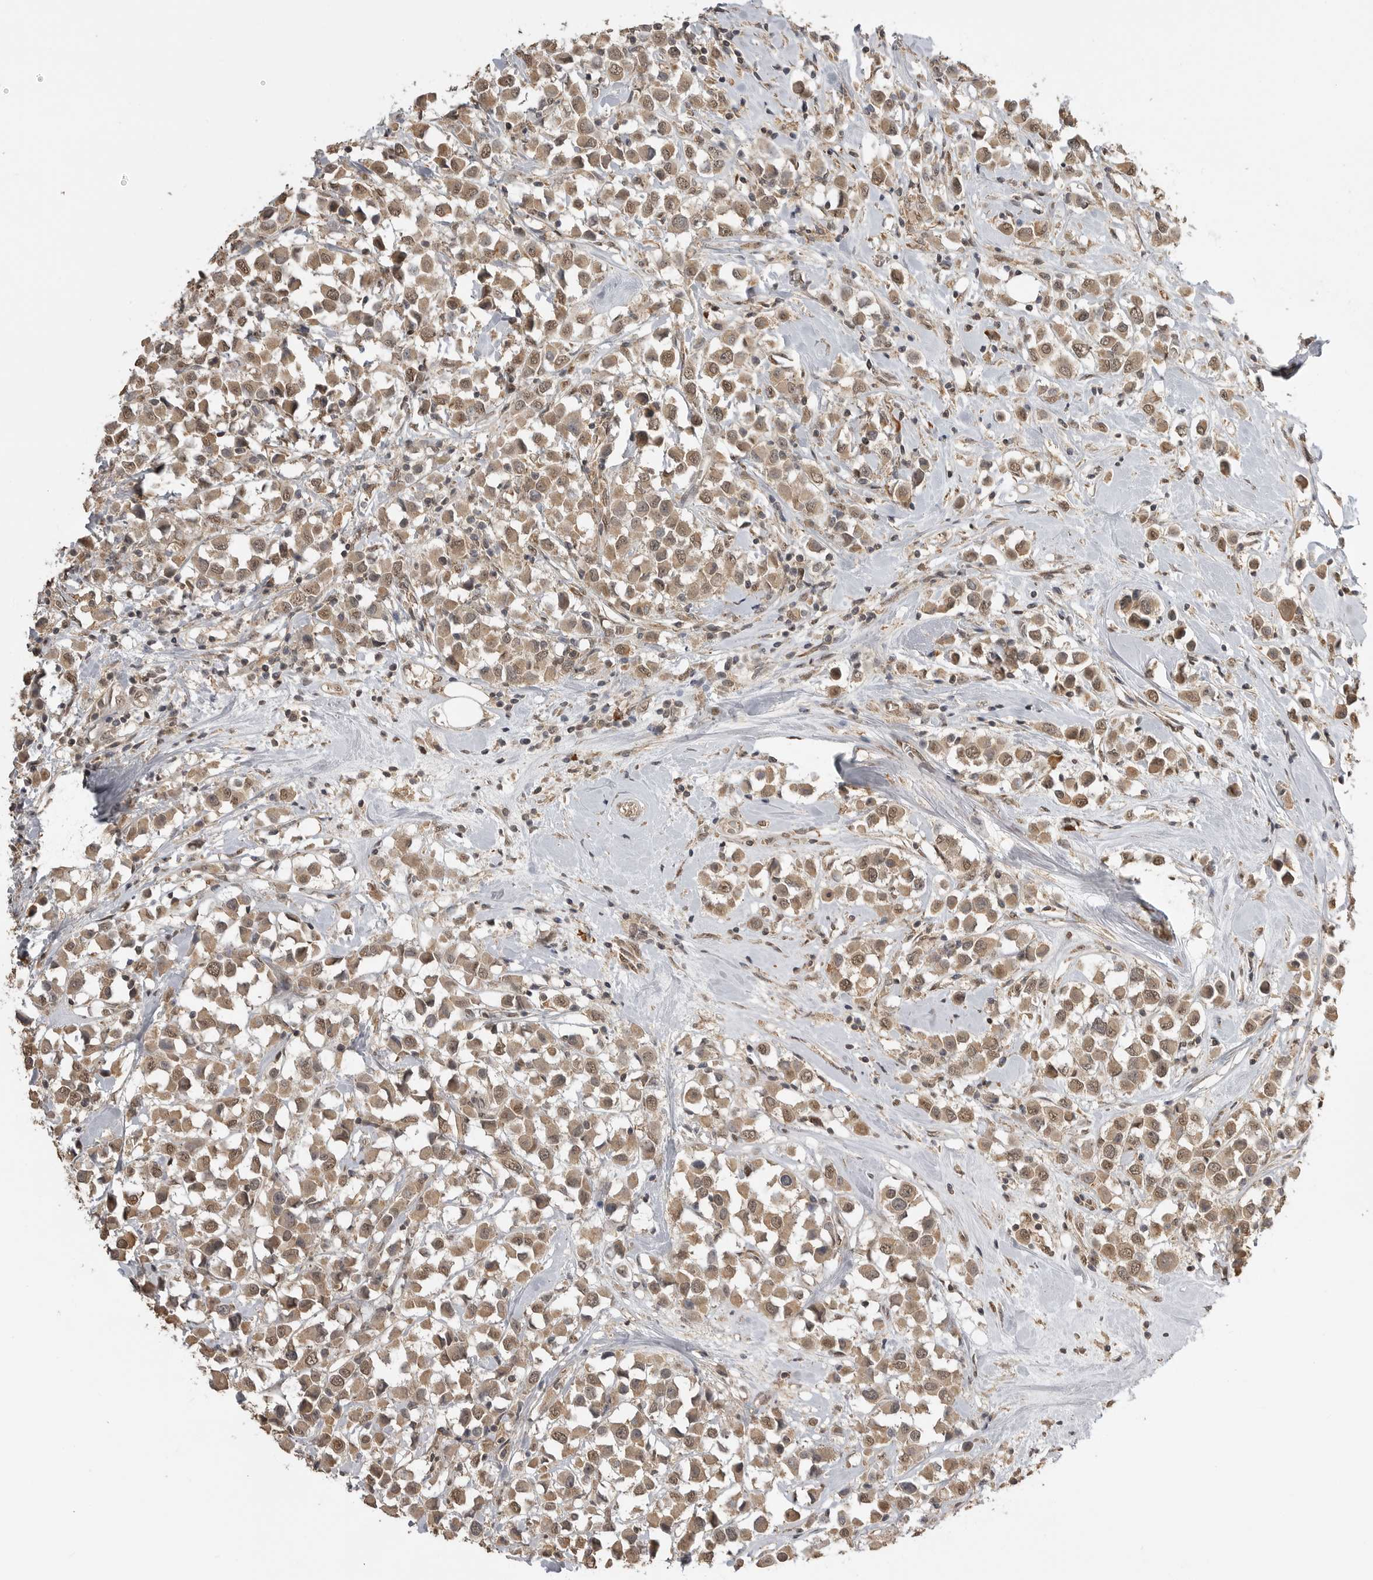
{"staining": {"intensity": "moderate", "quantity": ">75%", "location": "cytoplasmic/membranous,nuclear"}, "tissue": "breast cancer", "cell_type": "Tumor cells", "image_type": "cancer", "snomed": [{"axis": "morphology", "description": "Duct carcinoma"}, {"axis": "topography", "description": "Breast"}], "caption": "There is medium levels of moderate cytoplasmic/membranous and nuclear expression in tumor cells of breast cancer (invasive ductal carcinoma), as demonstrated by immunohistochemical staining (brown color).", "gene": "ASPSCR1", "patient": {"sex": "female", "age": 61}}